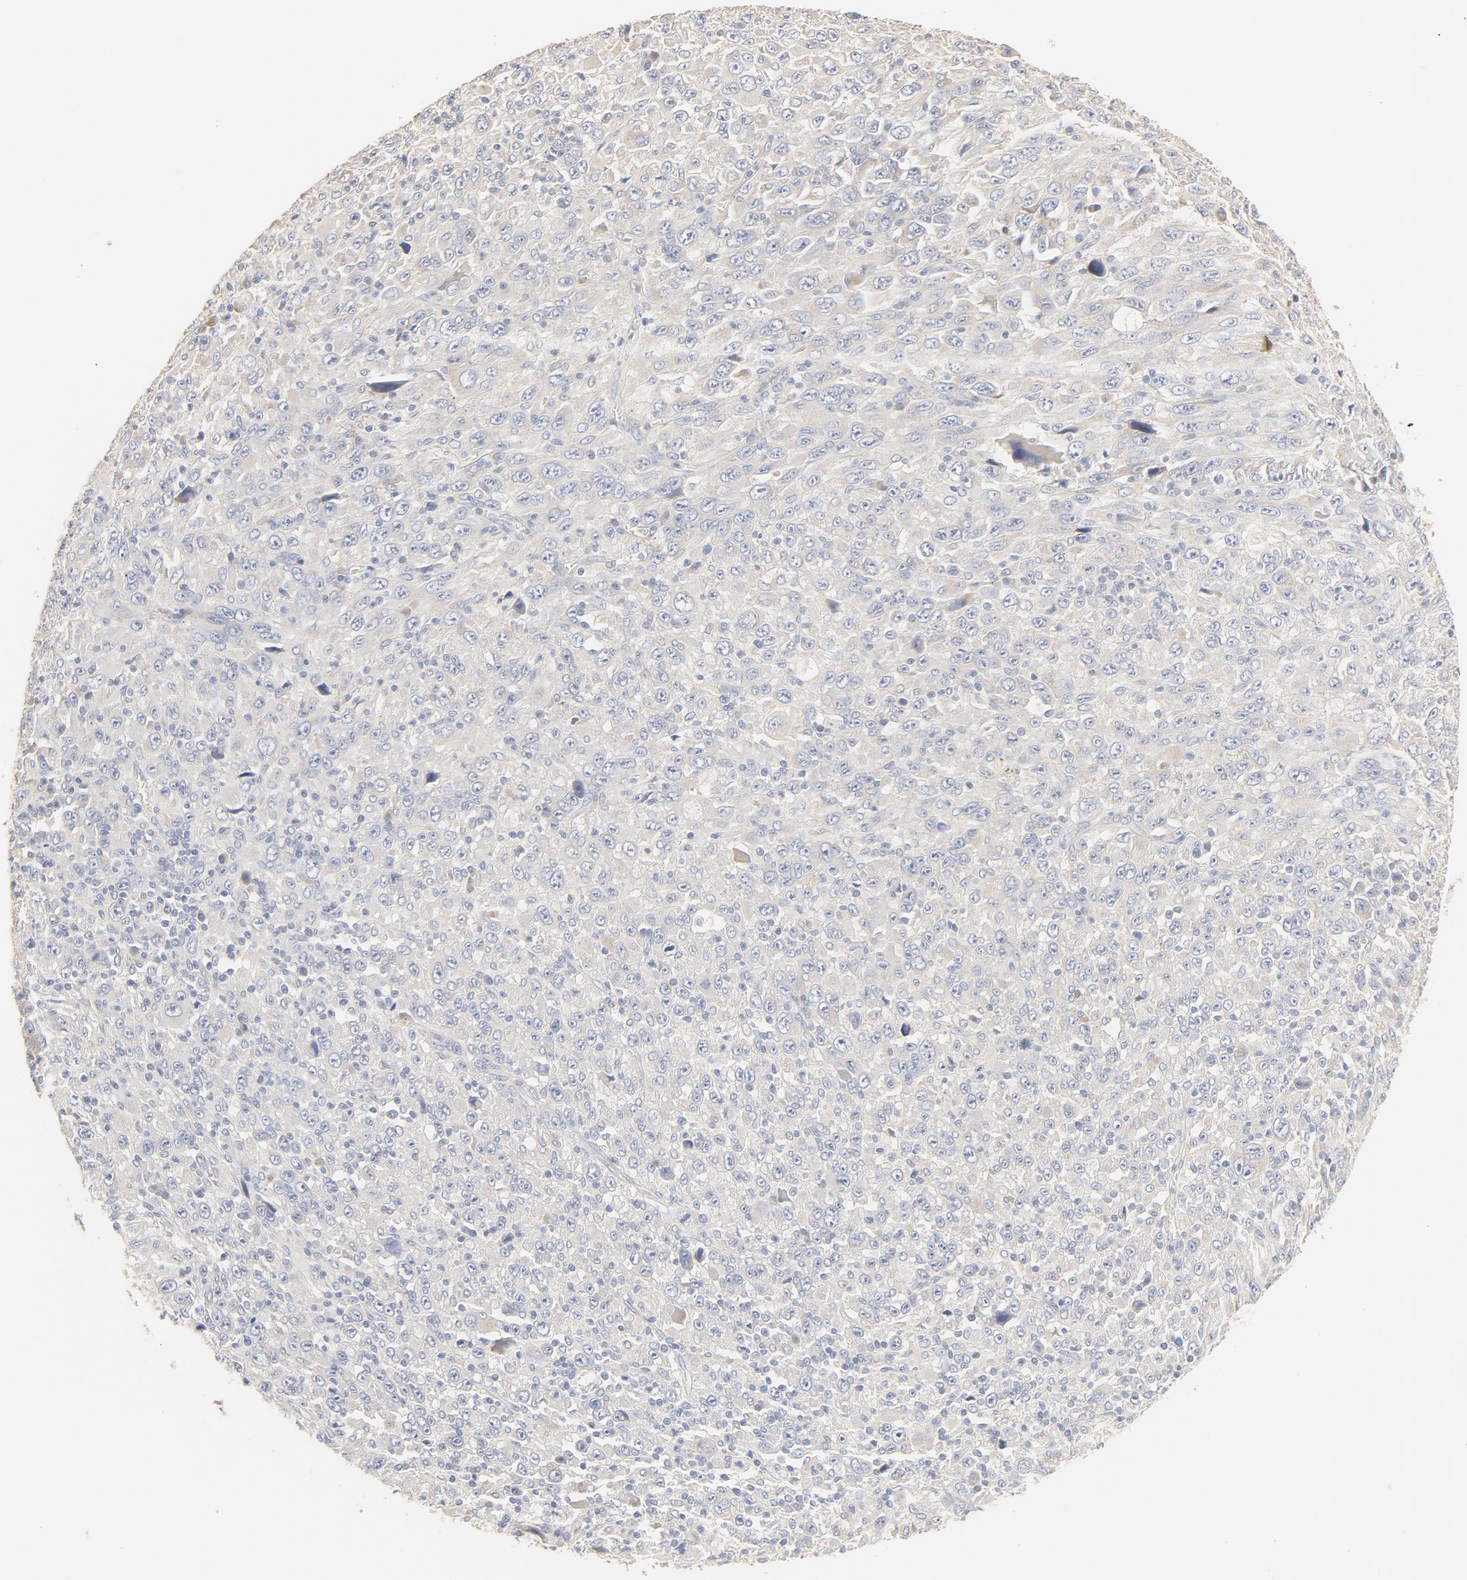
{"staining": {"intensity": "negative", "quantity": "none", "location": "none"}, "tissue": "melanoma", "cell_type": "Tumor cells", "image_type": "cancer", "snomed": [{"axis": "morphology", "description": "Malignant melanoma, Metastatic site"}, {"axis": "topography", "description": "Skin"}], "caption": "This is a micrograph of immunohistochemistry (IHC) staining of malignant melanoma (metastatic site), which shows no expression in tumor cells.", "gene": "FCGBP", "patient": {"sex": "female", "age": 56}}